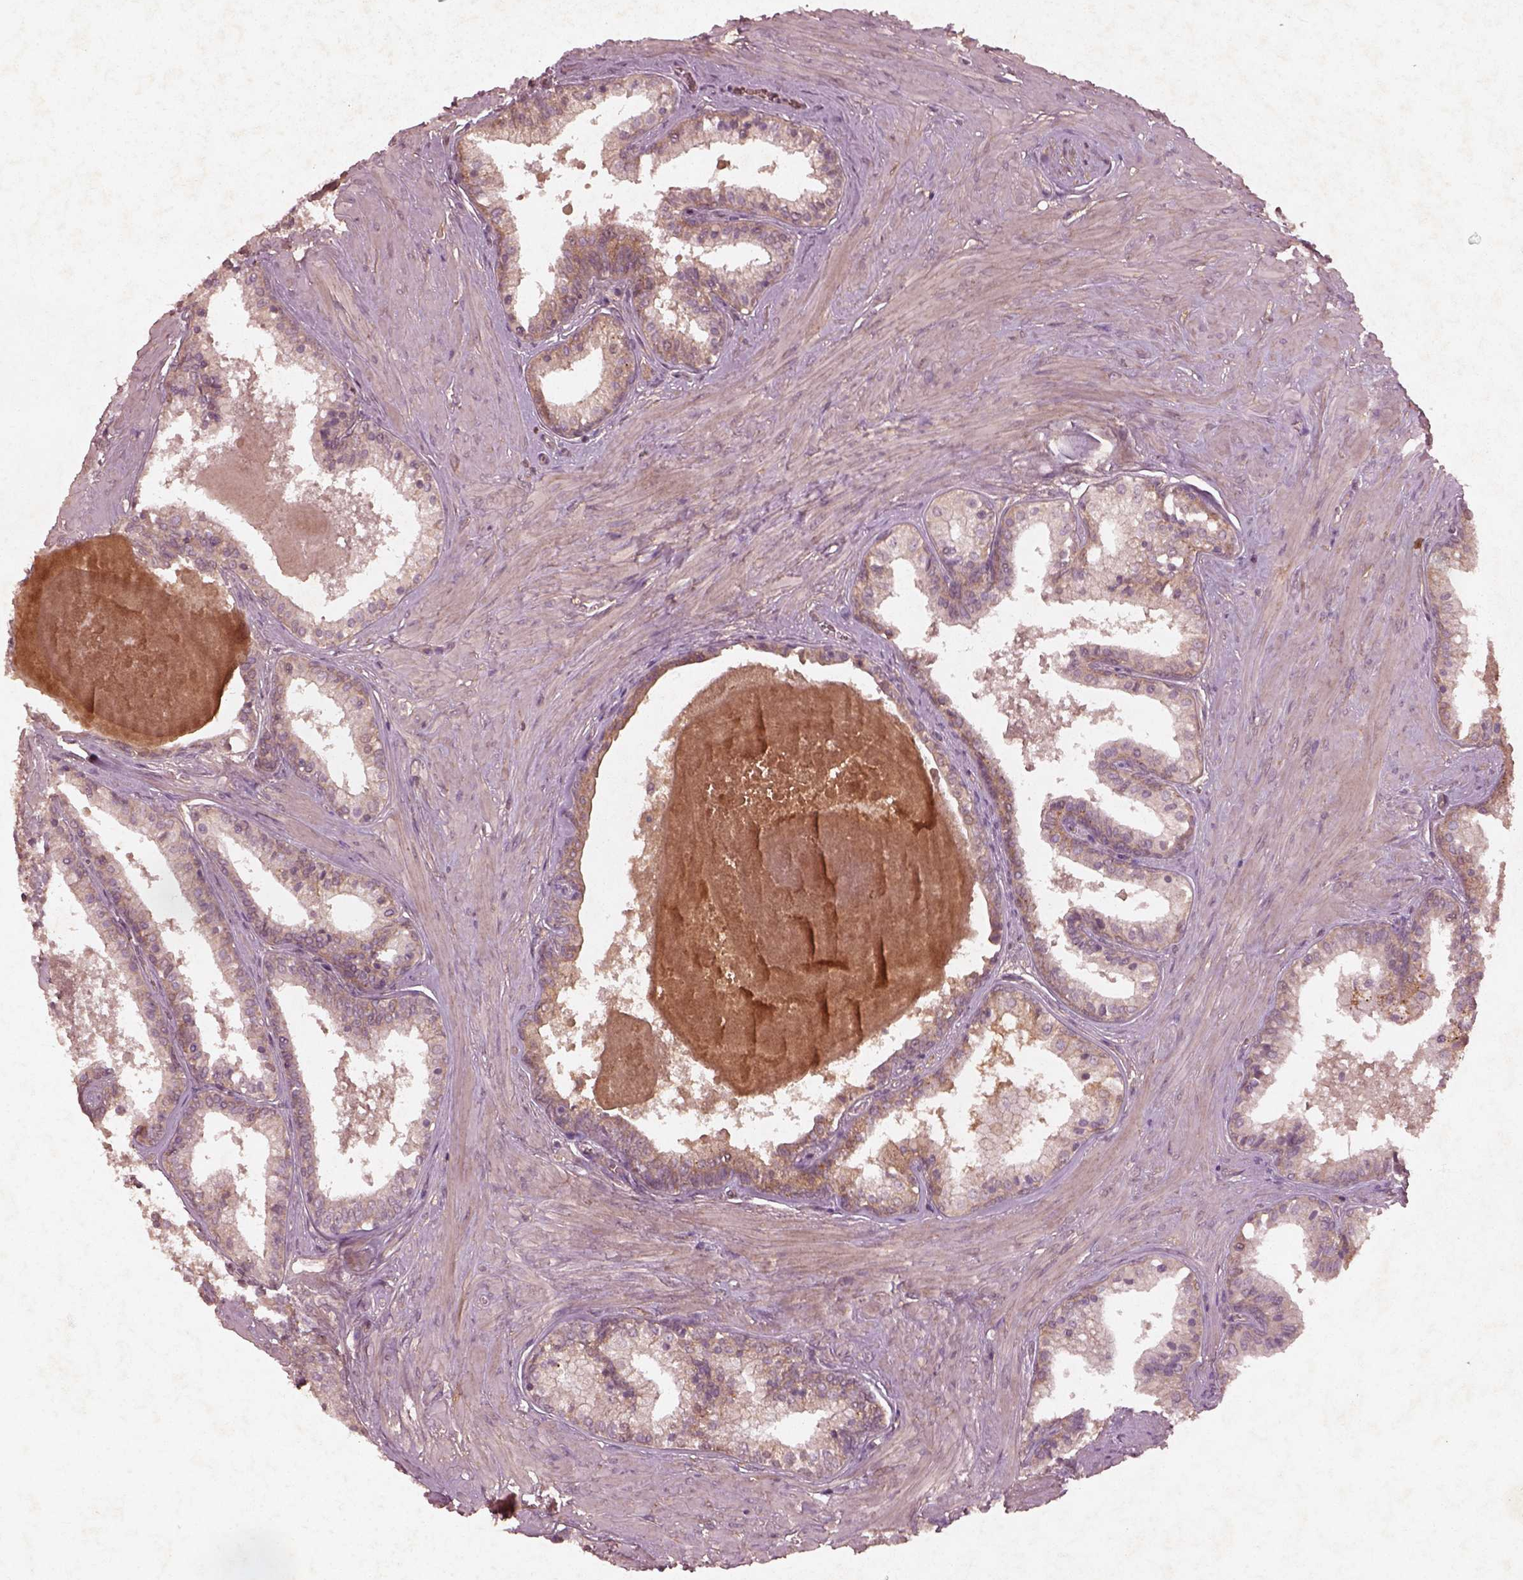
{"staining": {"intensity": "moderate", "quantity": "25%-75%", "location": "cytoplasmic/membranous"}, "tissue": "prostate", "cell_type": "Glandular cells", "image_type": "normal", "snomed": [{"axis": "morphology", "description": "Normal tissue, NOS"}, {"axis": "topography", "description": "Prostate"}], "caption": "Unremarkable prostate shows moderate cytoplasmic/membranous expression in about 25%-75% of glandular cells, visualized by immunohistochemistry. Immunohistochemistry (ihc) stains the protein of interest in brown and the nuclei are stained blue.", "gene": "FAM234A", "patient": {"sex": "male", "age": 61}}